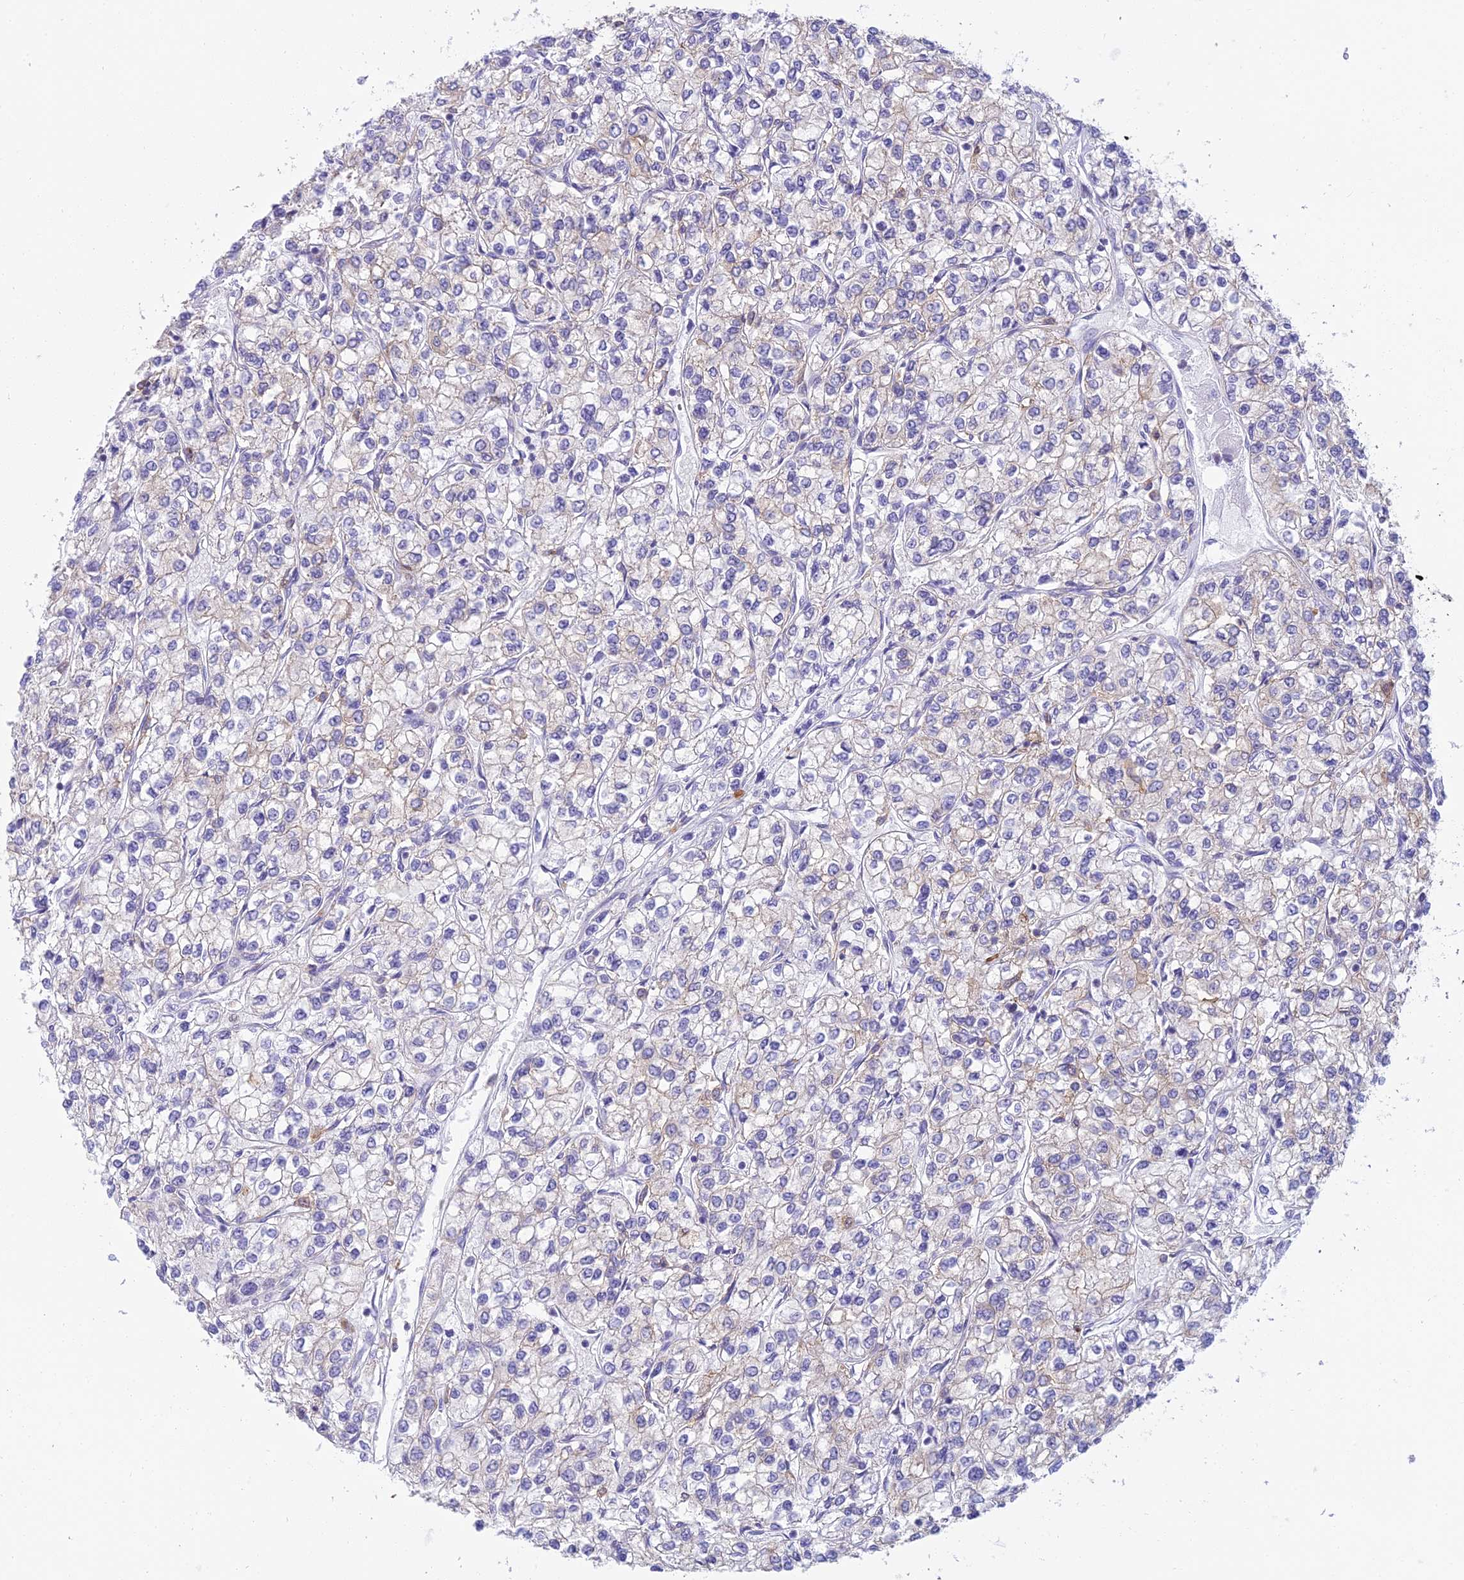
{"staining": {"intensity": "negative", "quantity": "none", "location": "none"}, "tissue": "renal cancer", "cell_type": "Tumor cells", "image_type": "cancer", "snomed": [{"axis": "morphology", "description": "Adenocarcinoma, NOS"}, {"axis": "topography", "description": "Kidney"}], "caption": "Tumor cells show no significant protein expression in renal adenocarcinoma.", "gene": "UBE2G1", "patient": {"sex": "male", "age": 80}}